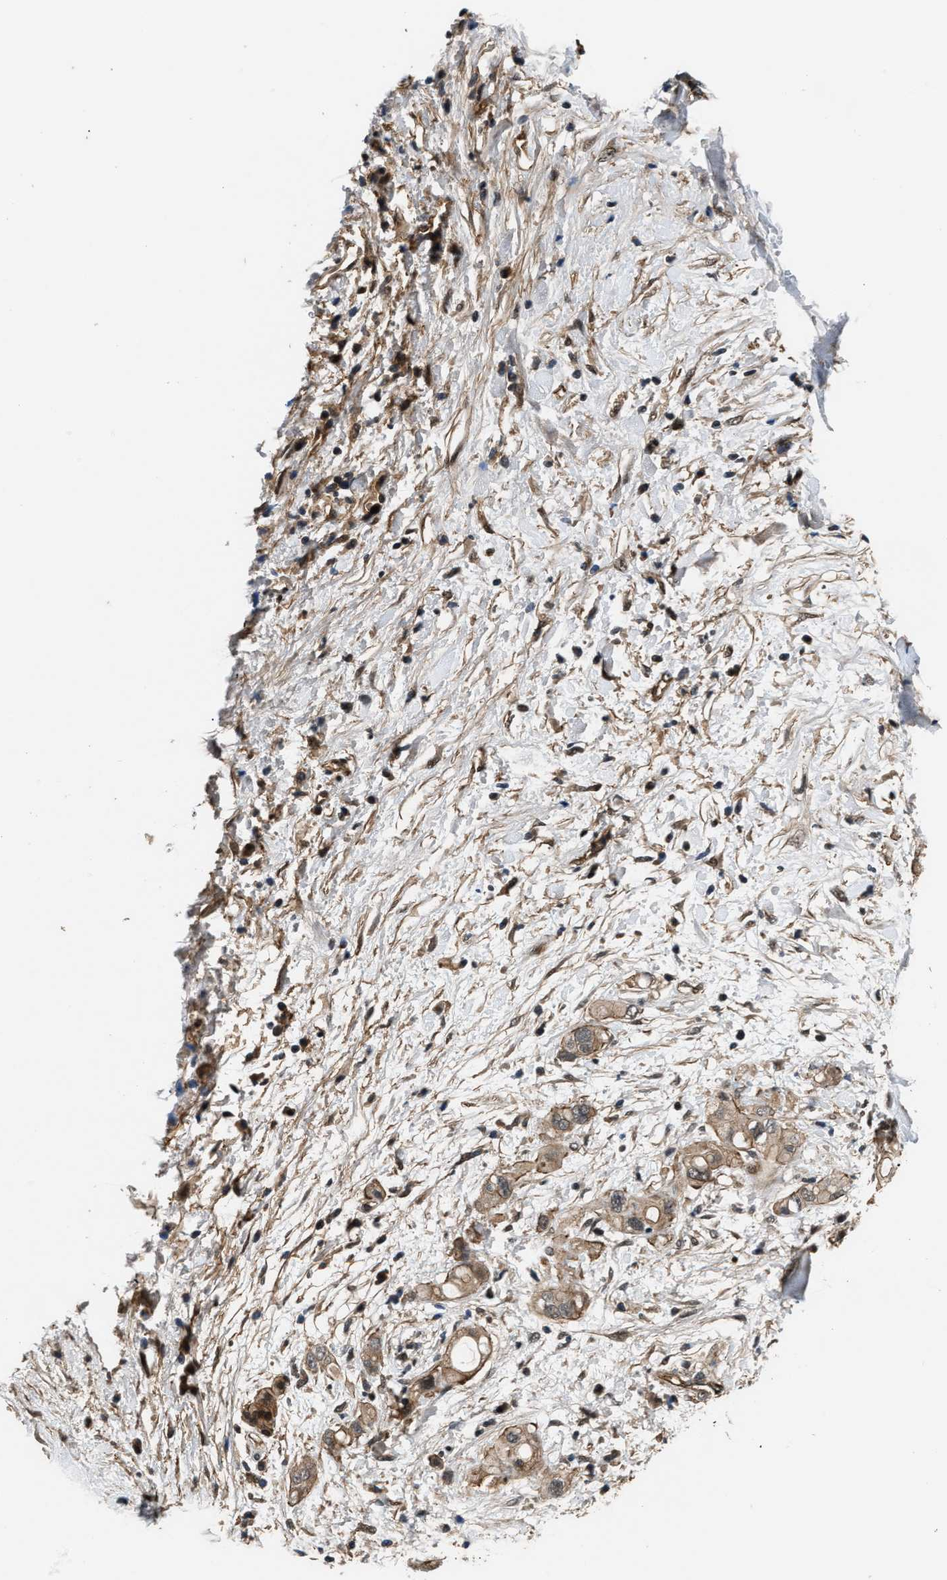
{"staining": {"intensity": "moderate", "quantity": ">75%", "location": "cytoplasmic/membranous"}, "tissue": "pancreatic cancer", "cell_type": "Tumor cells", "image_type": "cancer", "snomed": [{"axis": "morphology", "description": "Adenocarcinoma, NOS"}, {"axis": "topography", "description": "Pancreas"}], "caption": "Pancreatic adenocarcinoma tissue exhibits moderate cytoplasmic/membranous staining in about >75% of tumor cells, visualized by immunohistochemistry.", "gene": "COPS2", "patient": {"sex": "female", "age": 56}}